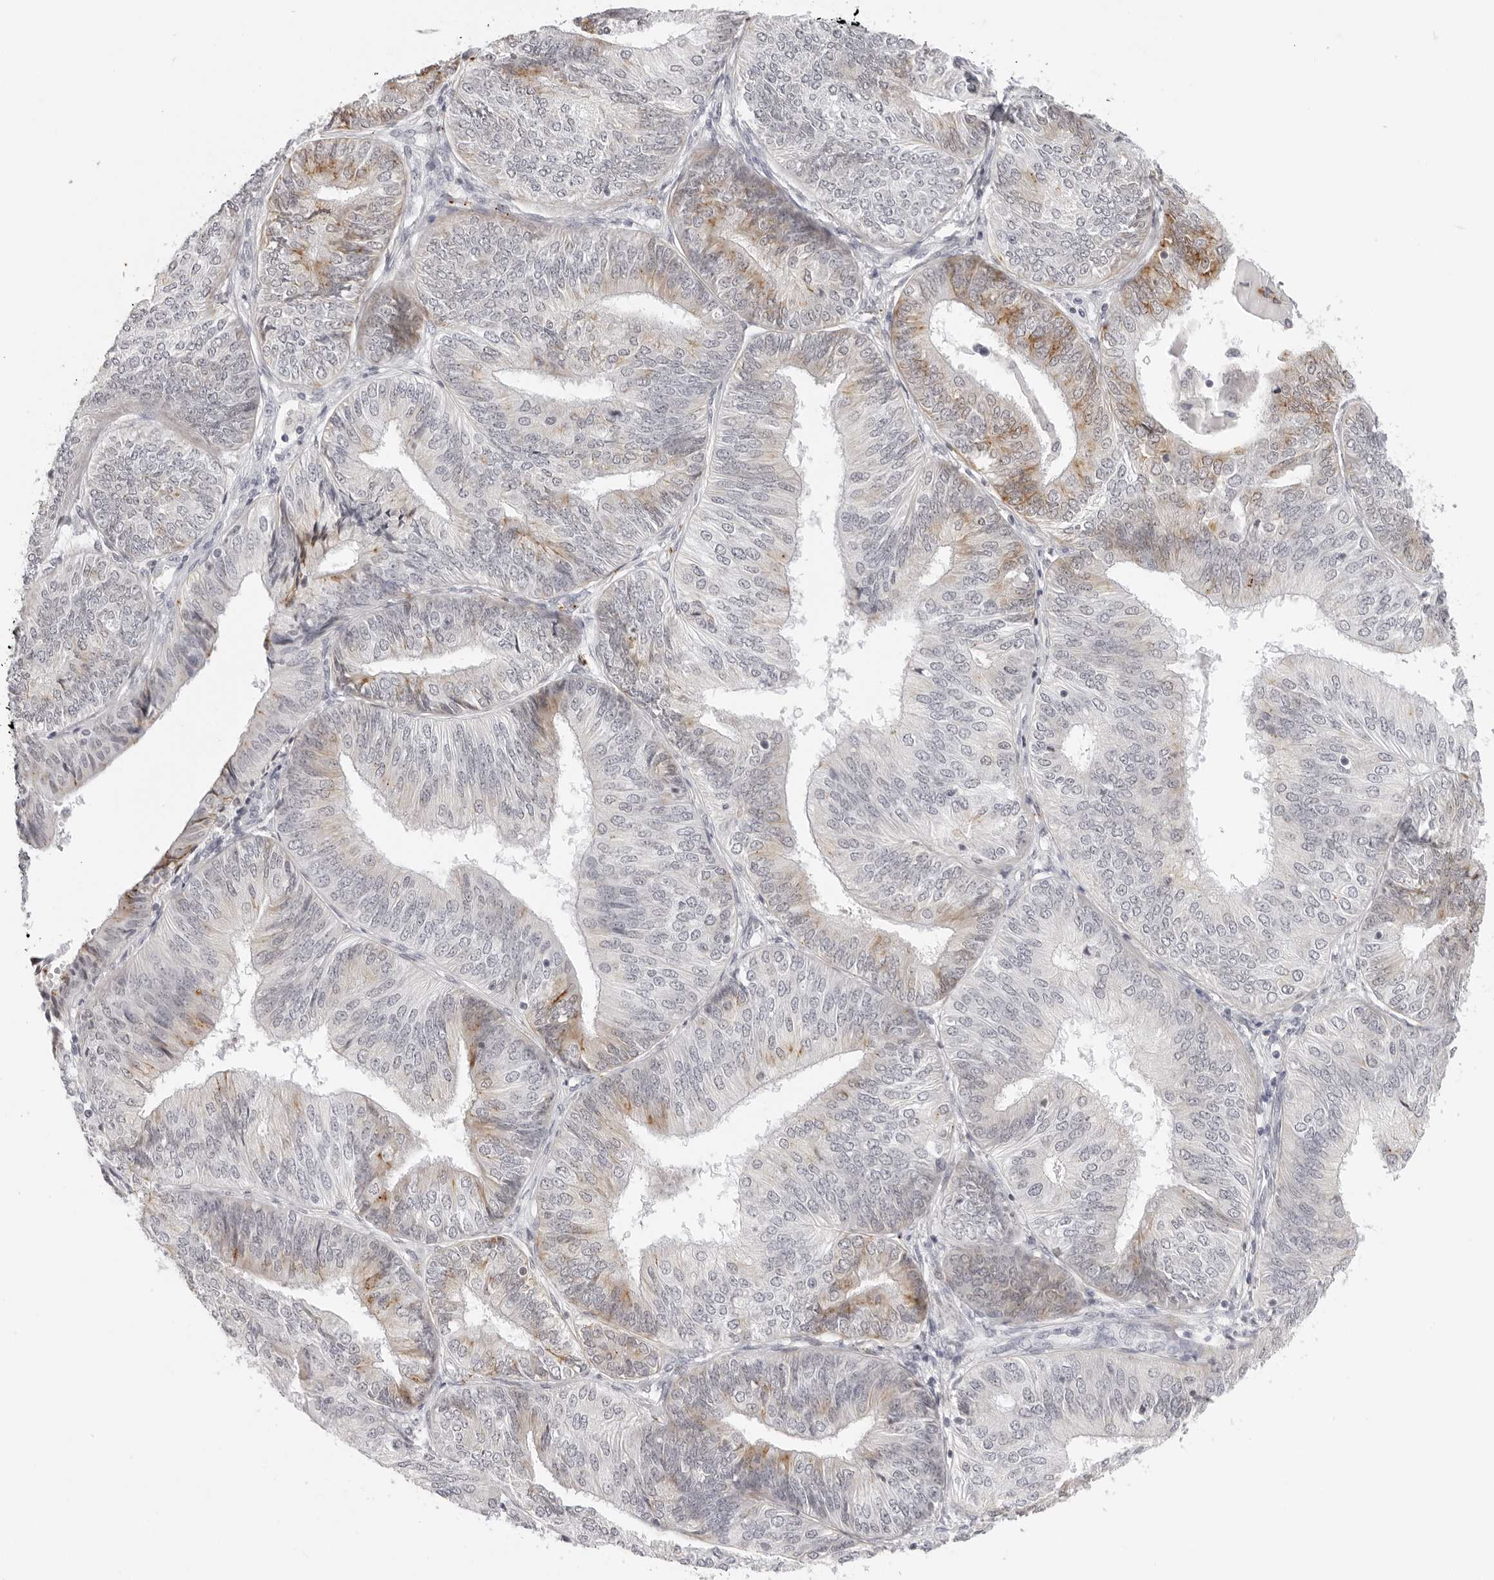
{"staining": {"intensity": "moderate", "quantity": "25%-75%", "location": "cytoplasmic/membranous"}, "tissue": "endometrial cancer", "cell_type": "Tumor cells", "image_type": "cancer", "snomed": [{"axis": "morphology", "description": "Adenocarcinoma, NOS"}, {"axis": "topography", "description": "Endometrium"}], "caption": "Moderate cytoplasmic/membranous positivity is appreciated in approximately 25%-75% of tumor cells in endometrial cancer. The staining was performed using DAB (3,3'-diaminobenzidine), with brown indicating positive protein expression. Nuclei are stained blue with hematoxylin.", "gene": "STRADB", "patient": {"sex": "female", "age": 58}}